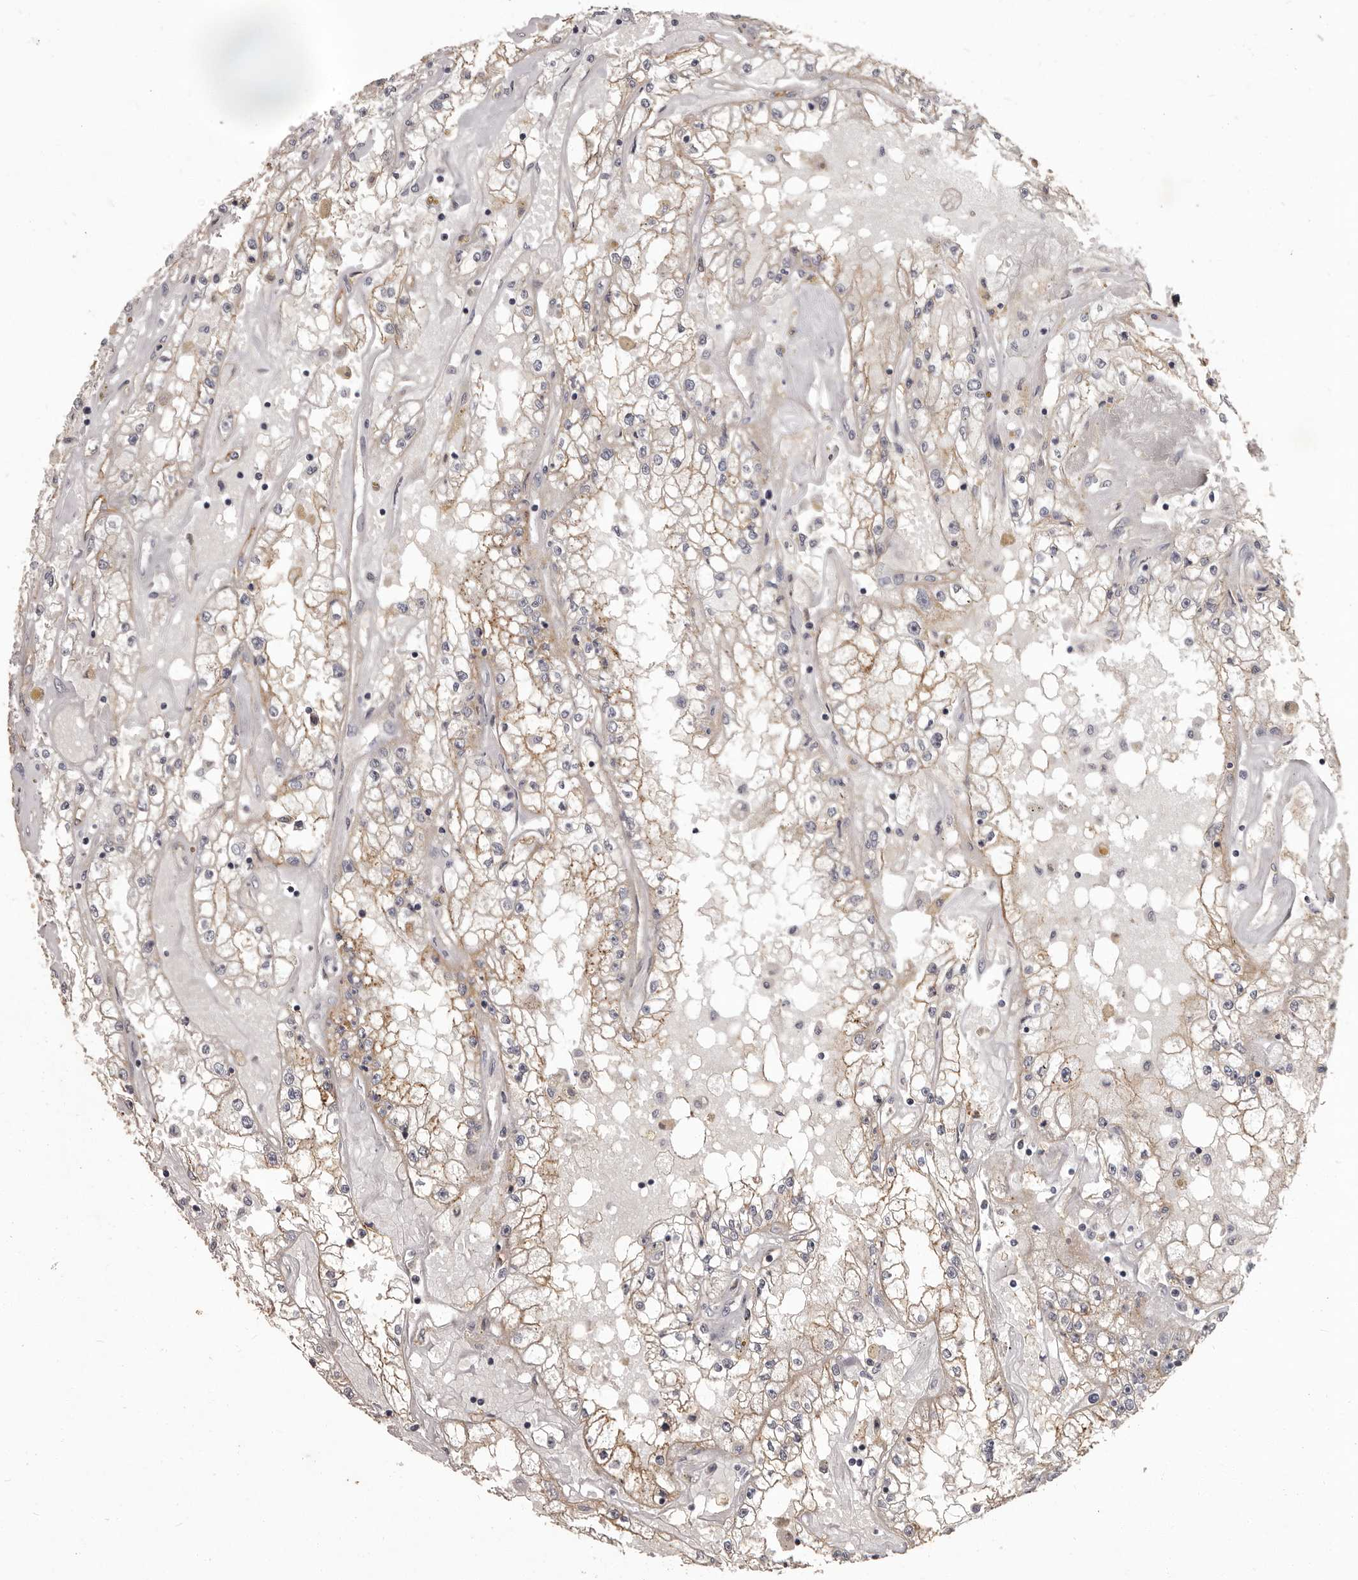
{"staining": {"intensity": "weak", "quantity": "25%-75%", "location": "cytoplasmic/membranous"}, "tissue": "renal cancer", "cell_type": "Tumor cells", "image_type": "cancer", "snomed": [{"axis": "morphology", "description": "Adenocarcinoma, NOS"}, {"axis": "topography", "description": "Kidney"}], "caption": "Renal adenocarcinoma stained with a brown dye reveals weak cytoplasmic/membranous positive expression in approximately 25%-75% of tumor cells.", "gene": "GPR78", "patient": {"sex": "male", "age": 56}}